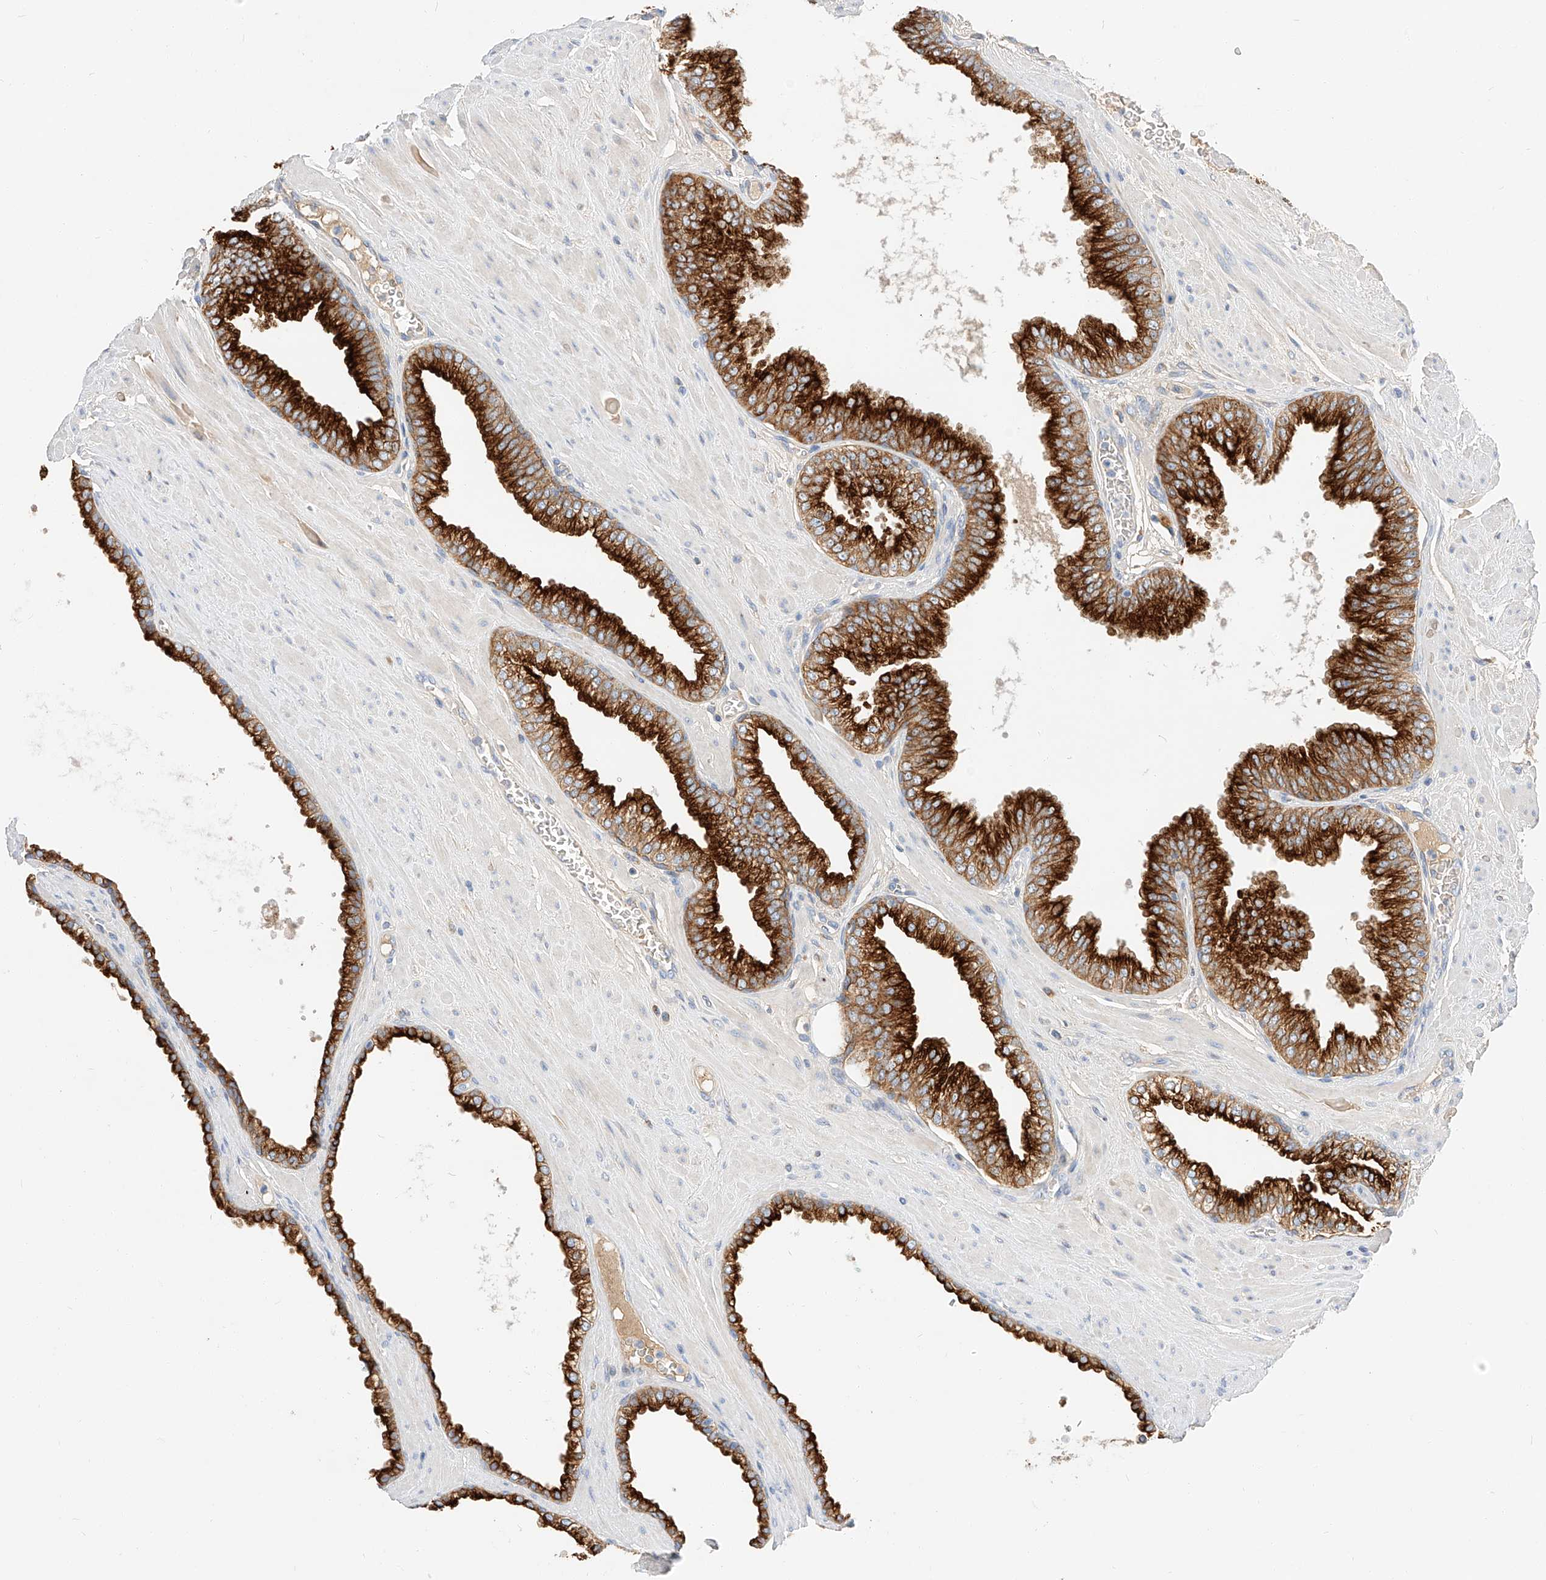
{"staining": {"intensity": "strong", "quantity": ">75%", "location": "cytoplasmic/membranous"}, "tissue": "prostate cancer", "cell_type": "Tumor cells", "image_type": "cancer", "snomed": [{"axis": "morphology", "description": "Adenocarcinoma, Low grade"}, {"axis": "topography", "description": "Prostate"}], "caption": "Immunohistochemistry (IHC) of human prostate cancer (adenocarcinoma (low-grade)) displays high levels of strong cytoplasmic/membranous positivity in approximately >75% of tumor cells. The staining was performed using DAB (3,3'-diaminobenzidine) to visualize the protein expression in brown, while the nuclei were stained in blue with hematoxylin (Magnification: 20x).", "gene": "MAP7", "patient": {"sex": "male", "age": 62}}